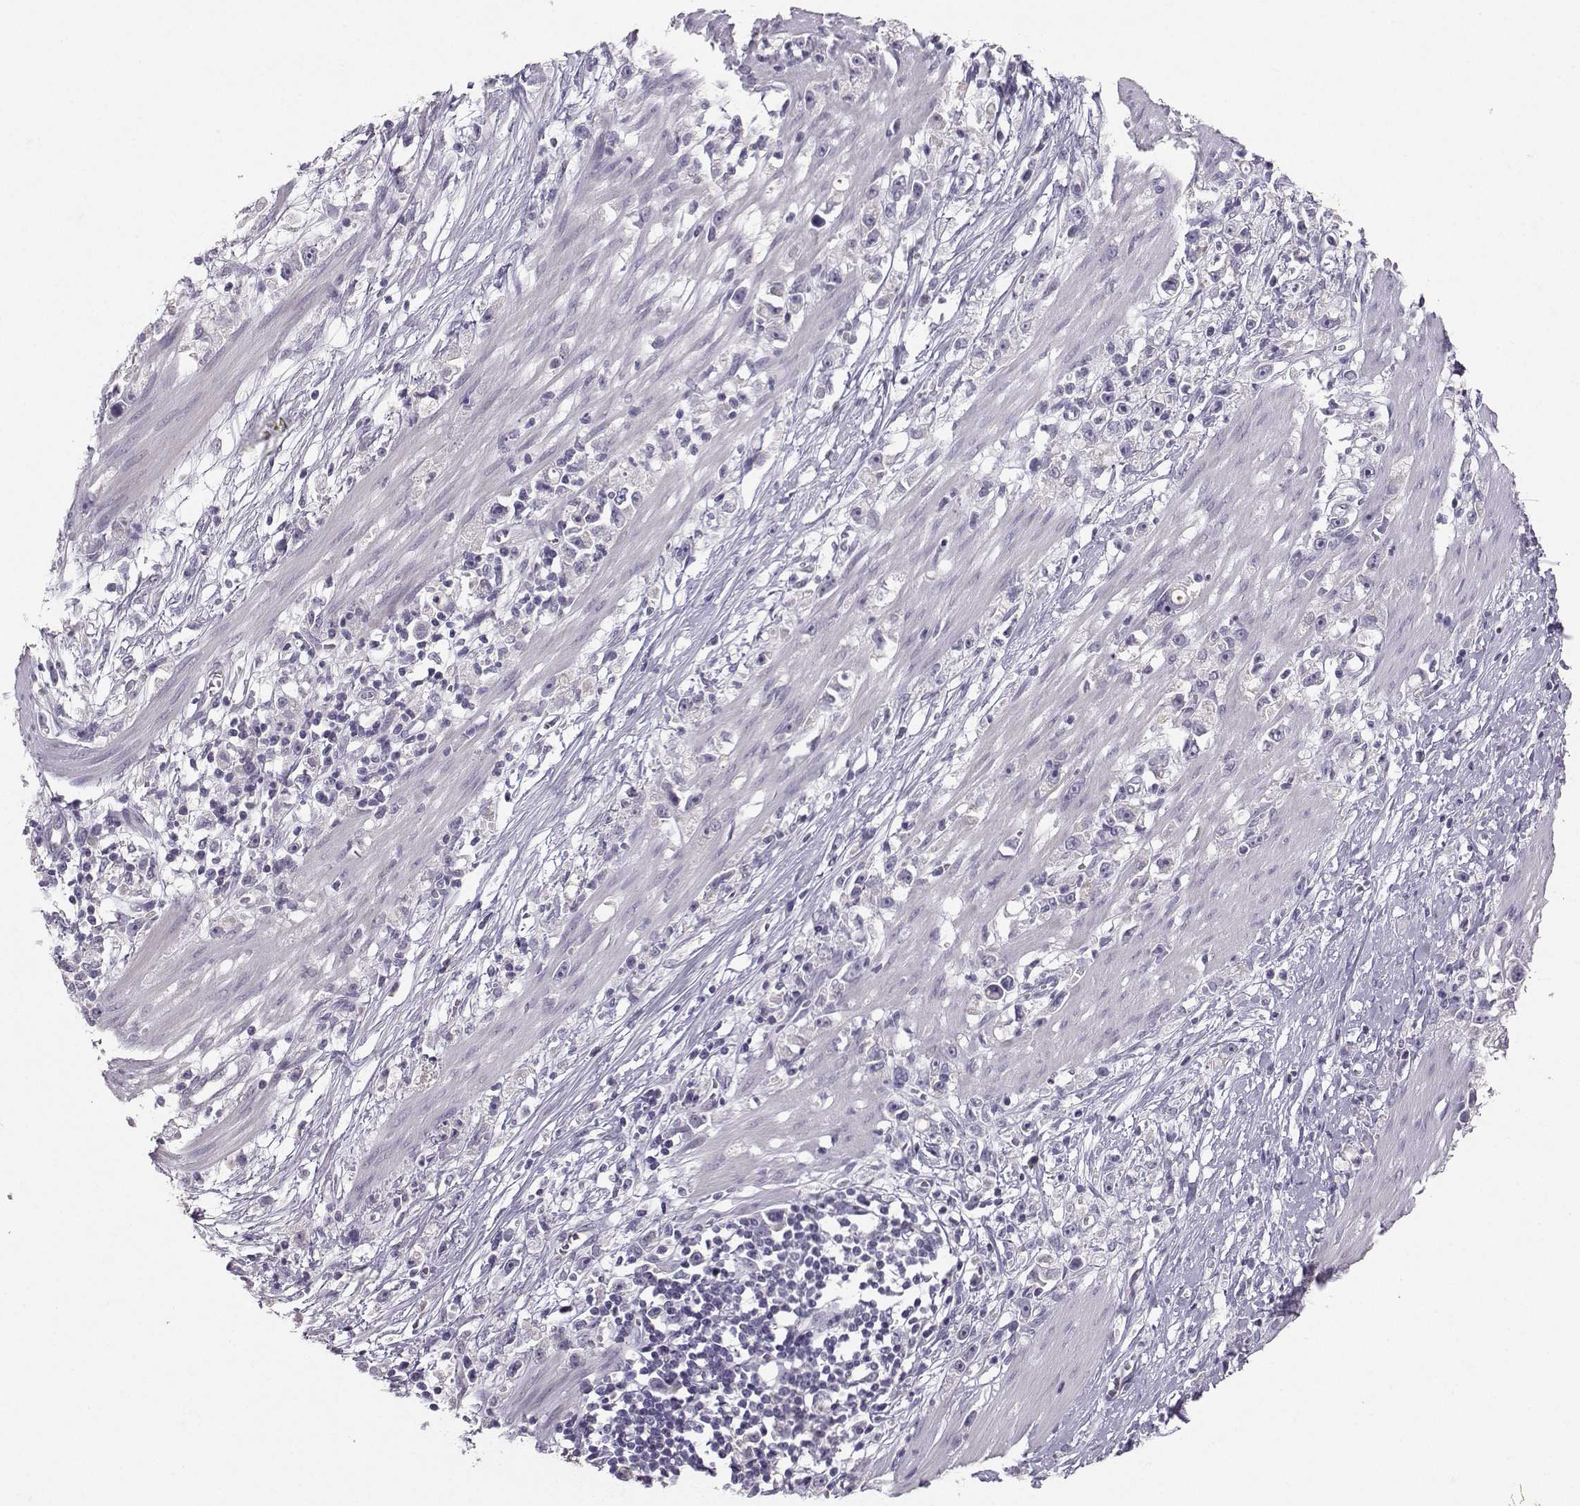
{"staining": {"intensity": "negative", "quantity": "none", "location": "none"}, "tissue": "stomach cancer", "cell_type": "Tumor cells", "image_type": "cancer", "snomed": [{"axis": "morphology", "description": "Adenocarcinoma, NOS"}, {"axis": "topography", "description": "Stomach"}], "caption": "Tumor cells show no significant expression in stomach adenocarcinoma.", "gene": "PKP2", "patient": {"sex": "female", "age": 59}}